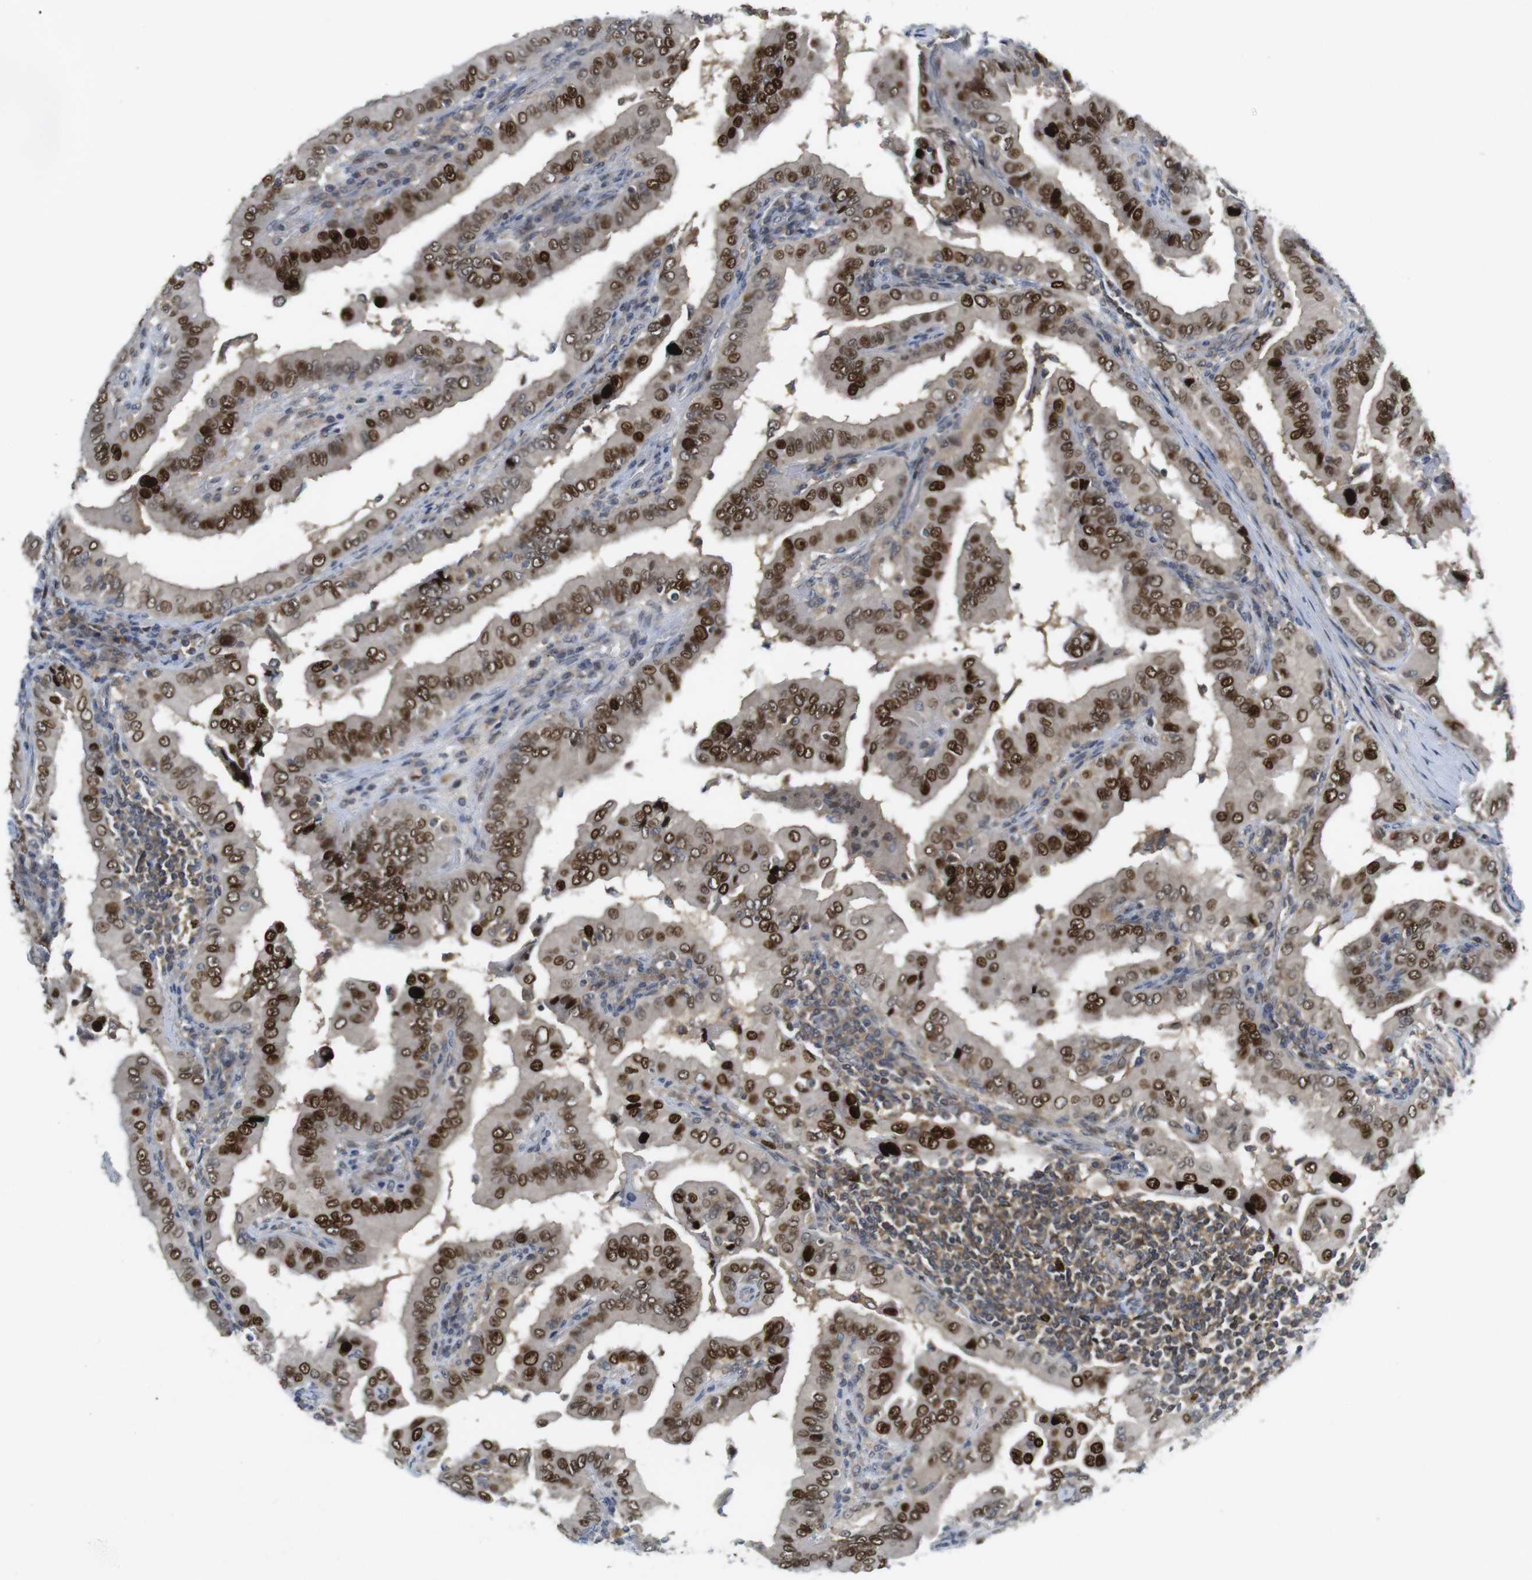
{"staining": {"intensity": "strong", "quantity": ">75%", "location": "nuclear"}, "tissue": "thyroid cancer", "cell_type": "Tumor cells", "image_type": "cancer", "snomed": [{"axis": "morphology", "description": "Papillary adenocarcinoma, NOS"}, {"axis": "topography", "description": "Thyroid gland"}], "caption": "Human thyroid papillary adenocarcinoma stained with a protein marker reveals strong staining in tumor cells.", "gene": "RCC1", "patient": {"sex": "male", "age": 33}}